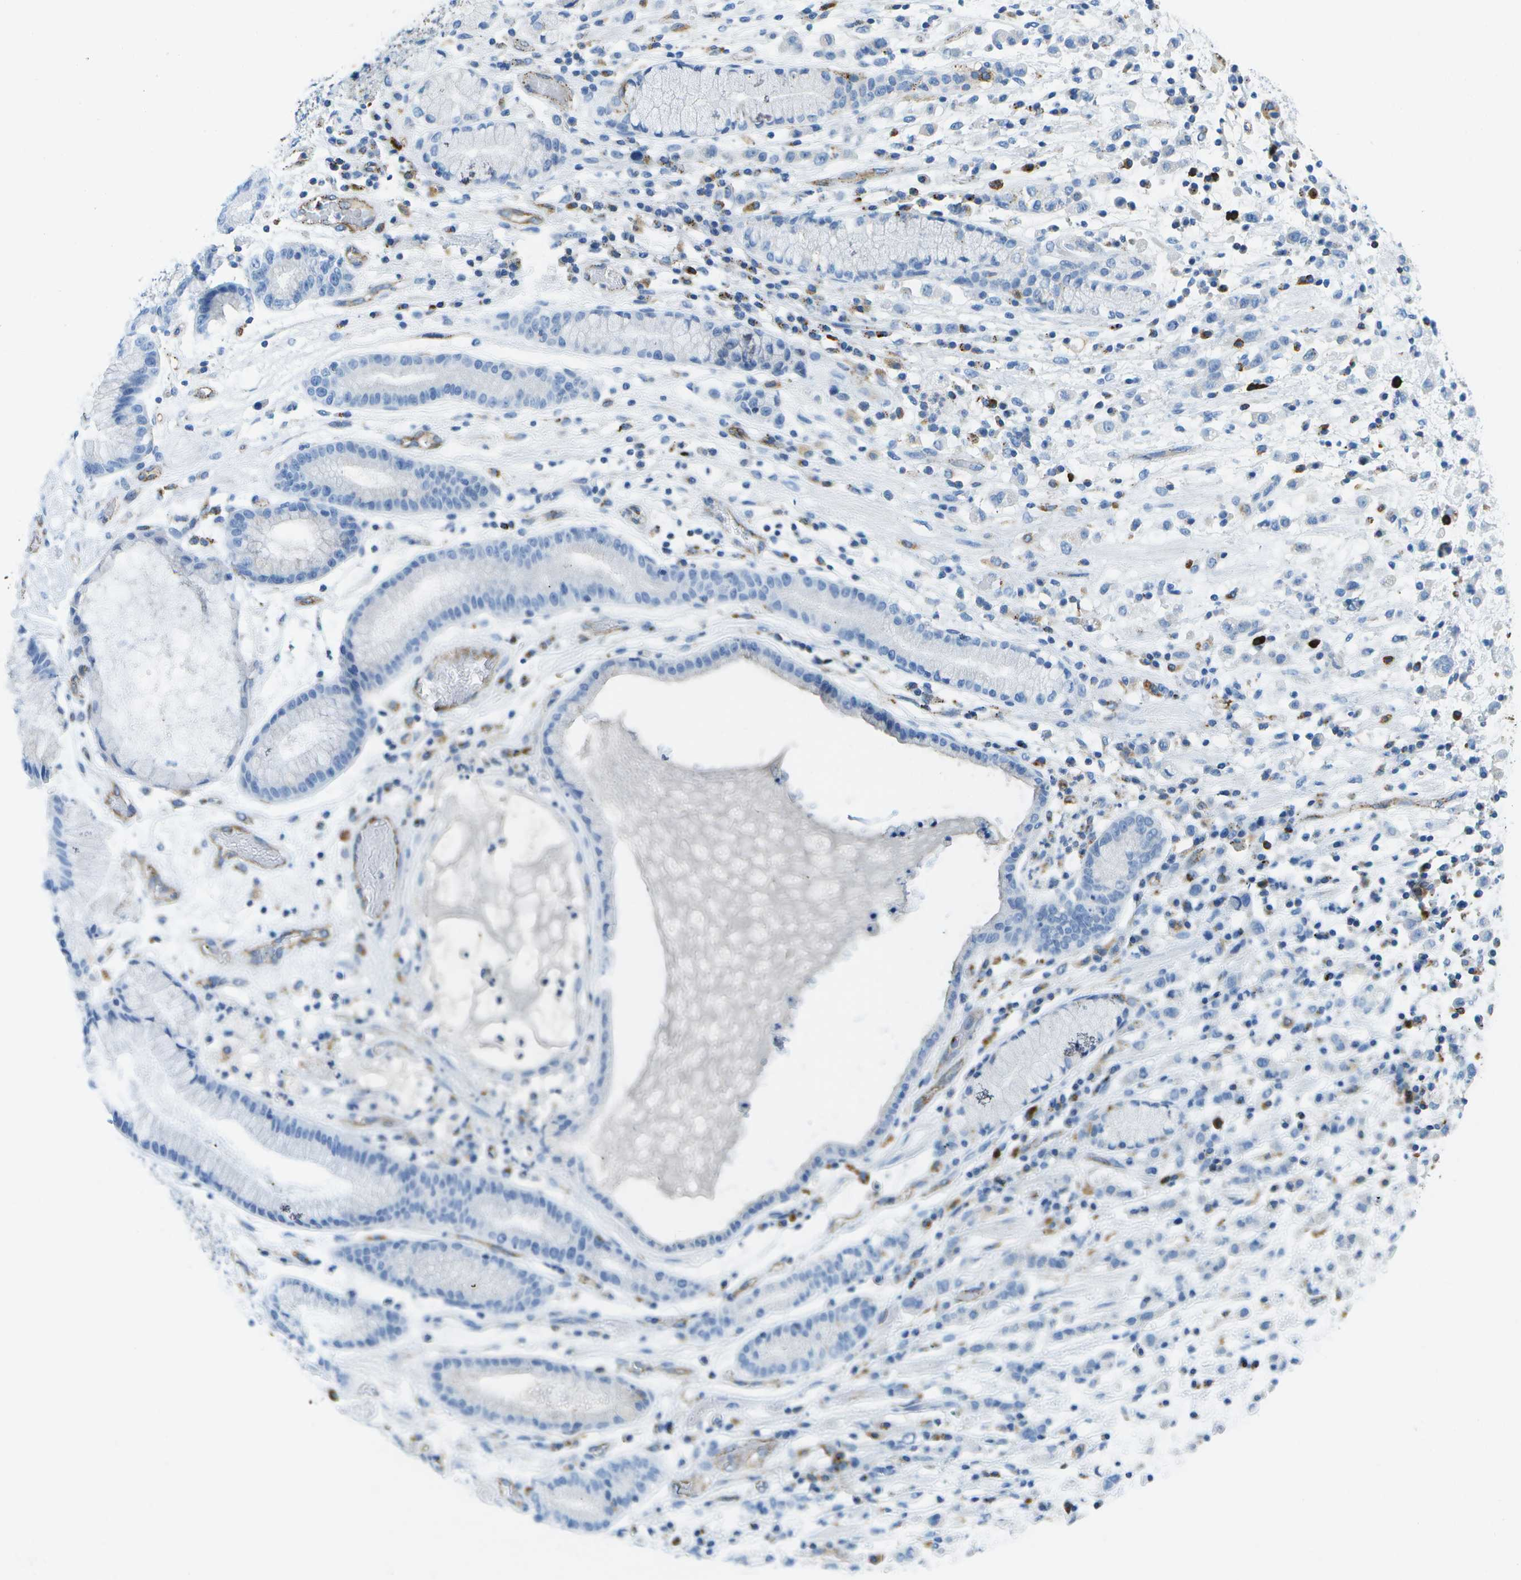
{"staining": {"intensity": "negative", "quantity": "none", "location": "none"}, "tissue": "stomach cancer", "cell_type": "Tumor cells", "image_type": "cancer", "snomed": [{"axis": "morphology", "description": "Adenocarcinoma, NOS"}, {"axis": "topography", "description": "Stomach, lower"}], "caption": "High power microscopy photomicrograph of an IHC photomicrograph of stomach cancer, revealing no significant staining in tumor cells.", "gene": "PRCP", "patient": {"sex": "male", "age": 88}}